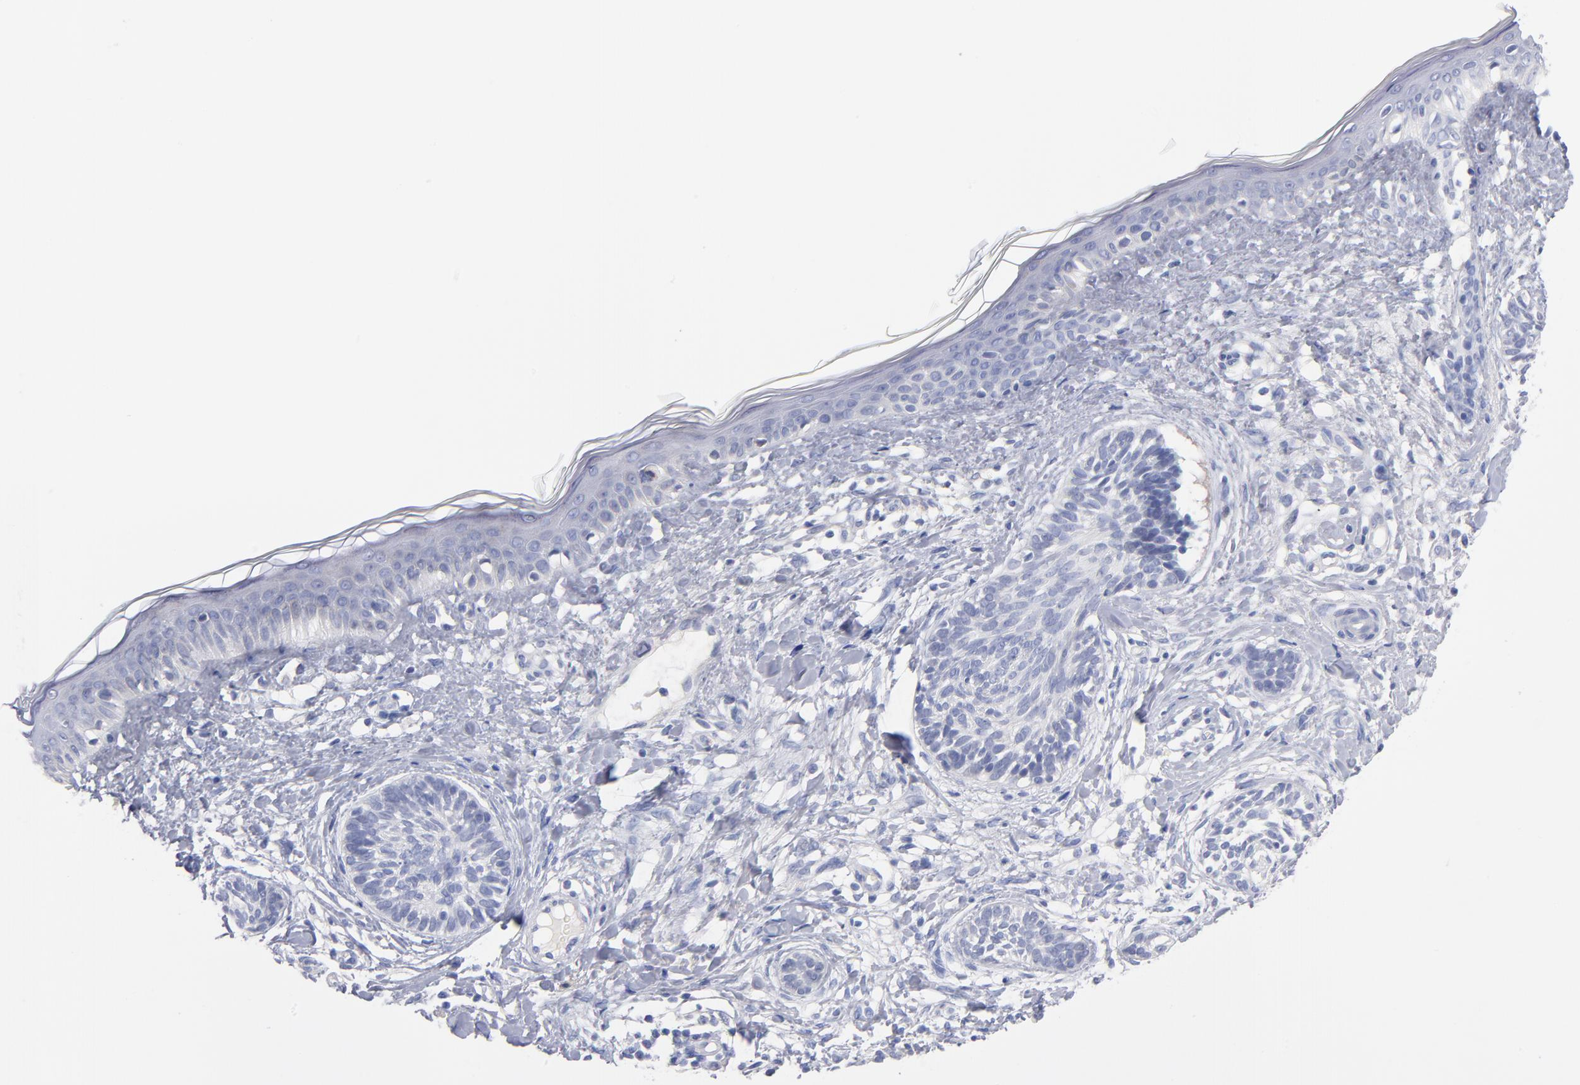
{"staining": {"intensity": "negative", "quantity": "none", "location": "none"}, "tissue": "skin cancer", "cell_type": "Tumor cells", "image_type": "cancer", "snomed": [{"axis": "morphology", "description": "Normal tissue, NOS"}, {"axis": "morphology", "description": "Basal cell carcinoma"}, {"axis": "topography", "description": "Skin"}], "caption": "This is an IHC image of human skin cancer (basal cell carcinoma). There is no expression in tumor cells.", "gene": "BID", "patient": {"sex": "male", "age": 63}}